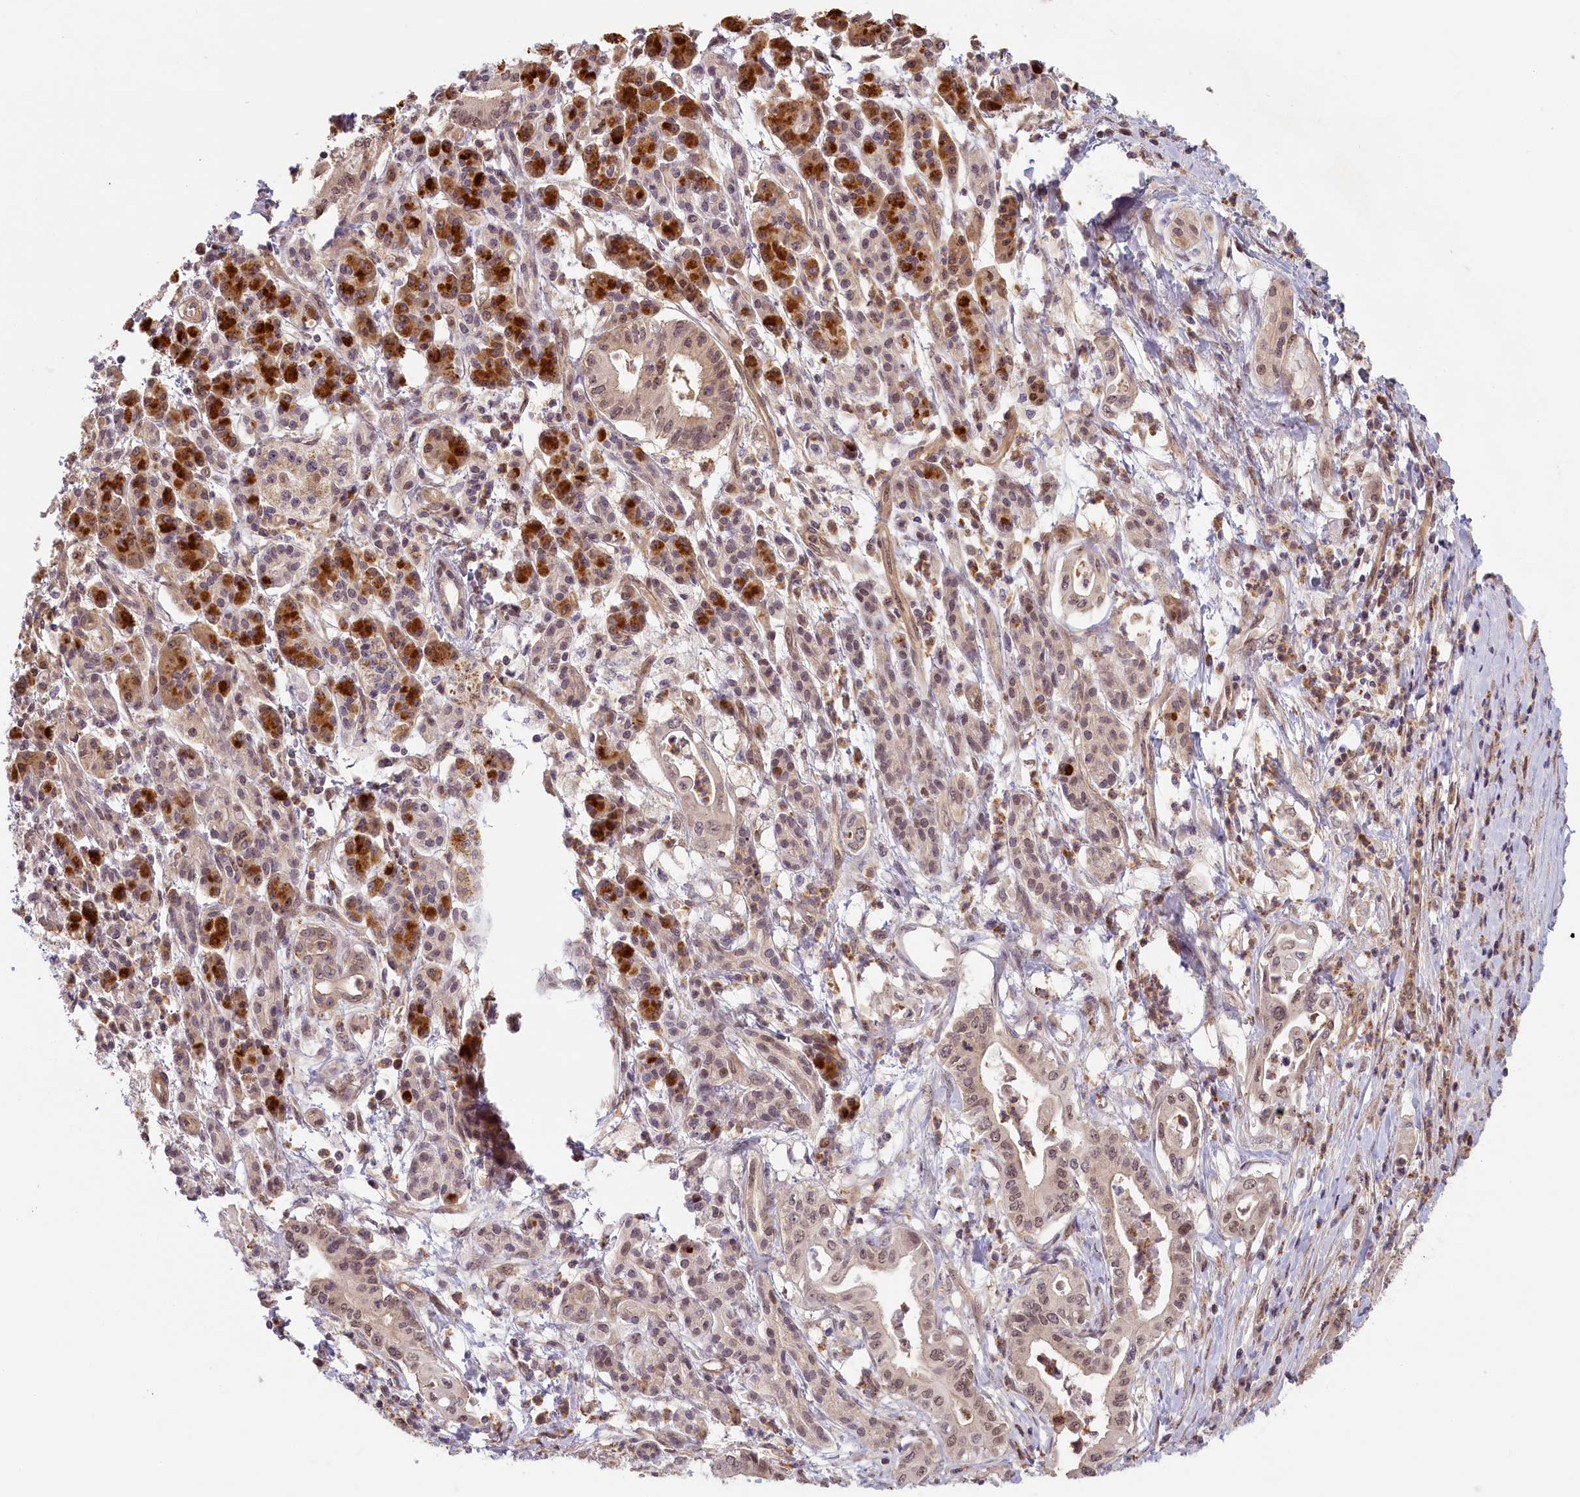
{"staining": {"intensity": "moderate", "quantity": ">75%", "location": "nuclear"}, "tissue": "pancreatic cancer", "cell_type": "Tumor cells", "image_type": "cancer", "snomed": [{"axis": "morphology", "description": "Adenocarcinoma, NOS"}, {"axis": "topography", "description": "Pancreas"}], "caption": "Adenocarcinoma (pancreatic) tissue displays moderate nuclear positivity in about >75% of tumor cells, visualized by immunohistochemistry.", "gene": "C19orf44", "patient": {"sex": "female", "age": 77}}